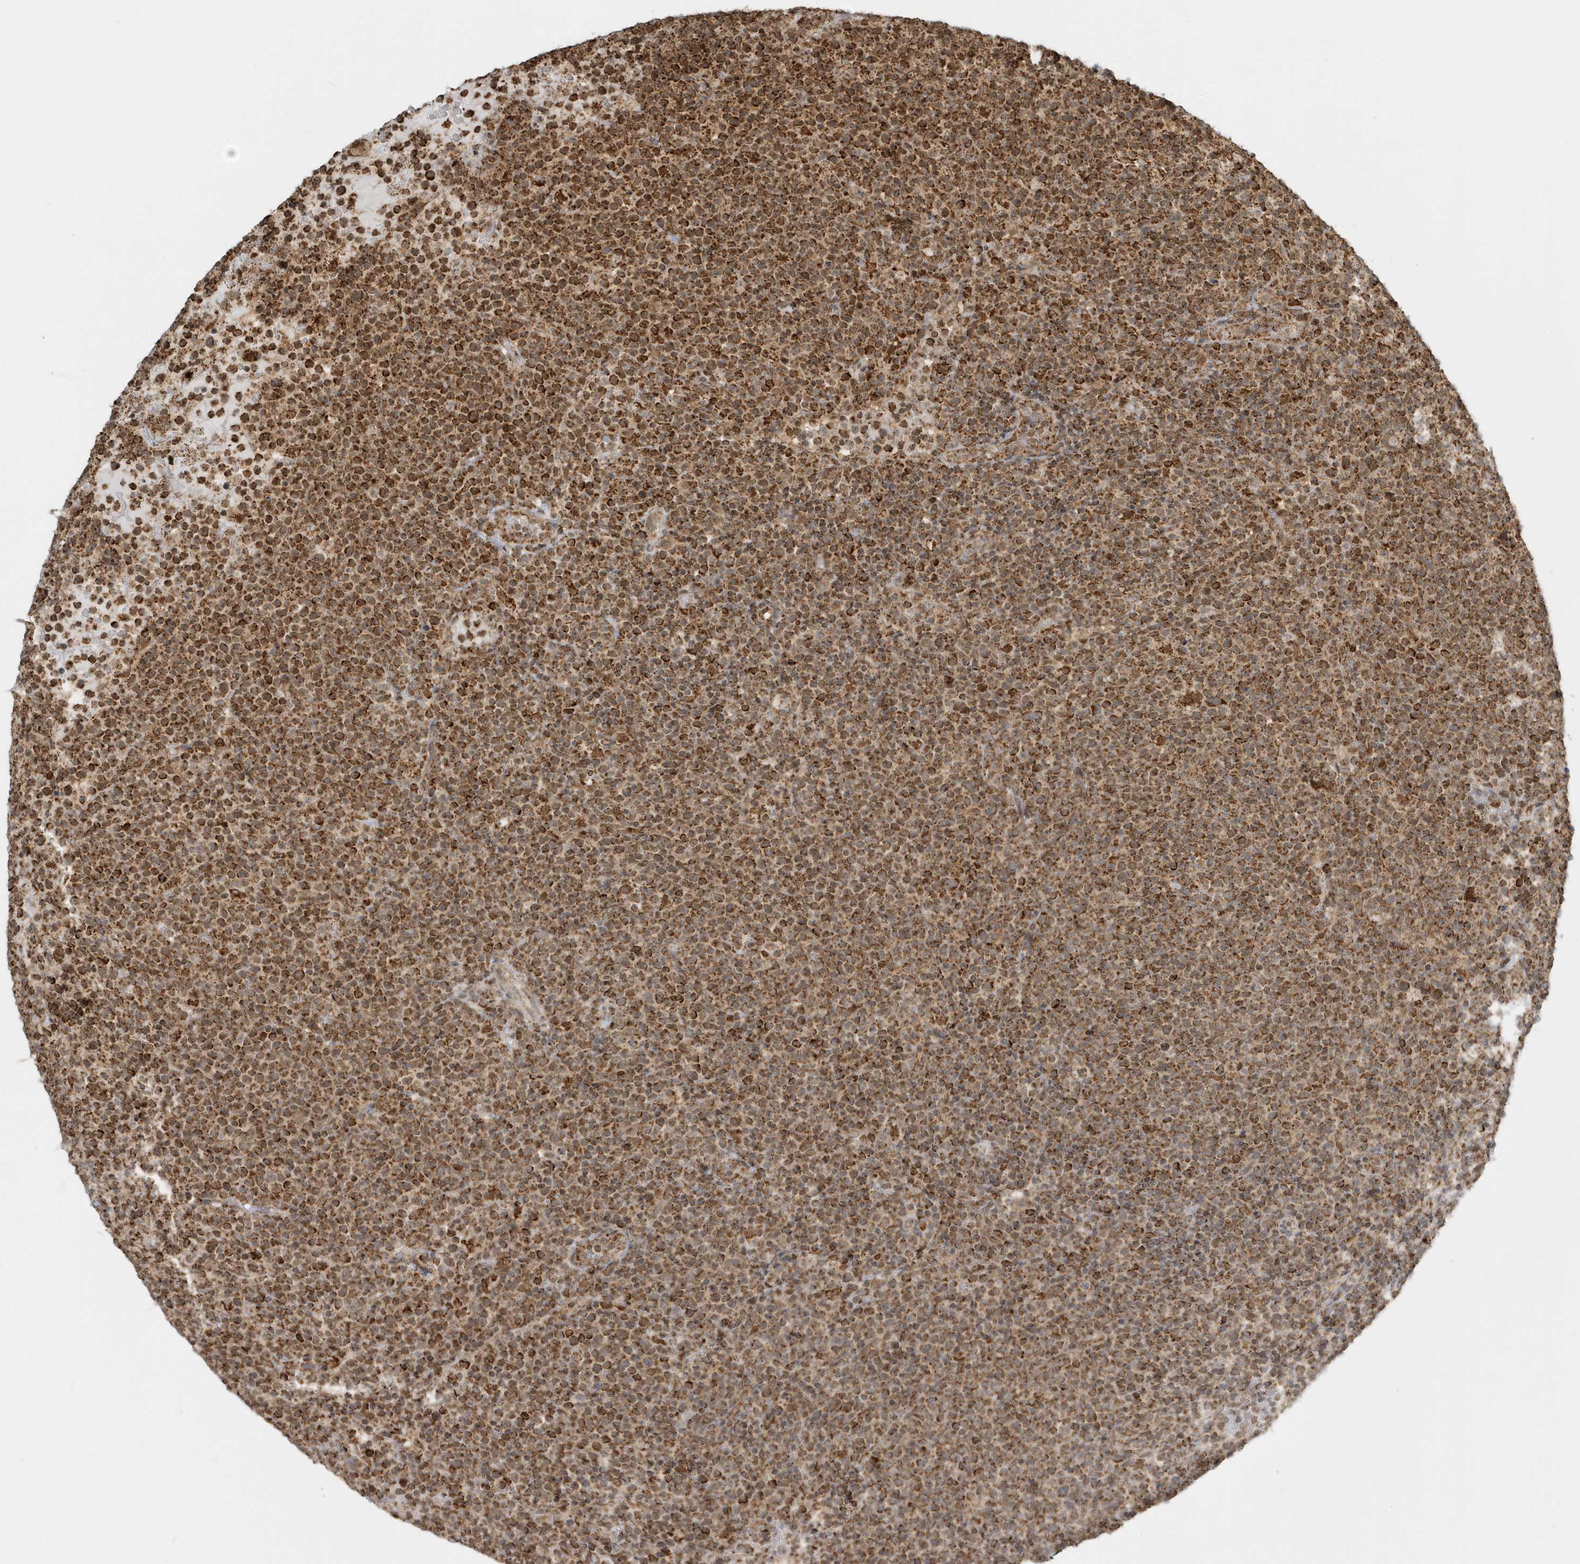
{"staining": {"intensity": "strong", "quantity": ">75%", "location": "cytoplasmic/membranous"}, "tissue": "lymphoma", "cell_type": "Tumor cells", "image_type": "cancer", "snomed": [{"axis": "morphology", "description": "Malignant lymphoma, non-Hodgkin's type, High grade"}, {"axis": "topography", "description": "Lymph node"}], "caption": "This photomicrograph shows high-grade malignant lymphoma, non-Hodgkin's type stained with immunohistochemistry to label a protein in brown. The cytoplasmic/membranous of tumor cells show strong positivity for the protein. Nuclei are counter-stained blue.", "gene": "PSMD6", "patient": {"sex": "male", "age": 61}}